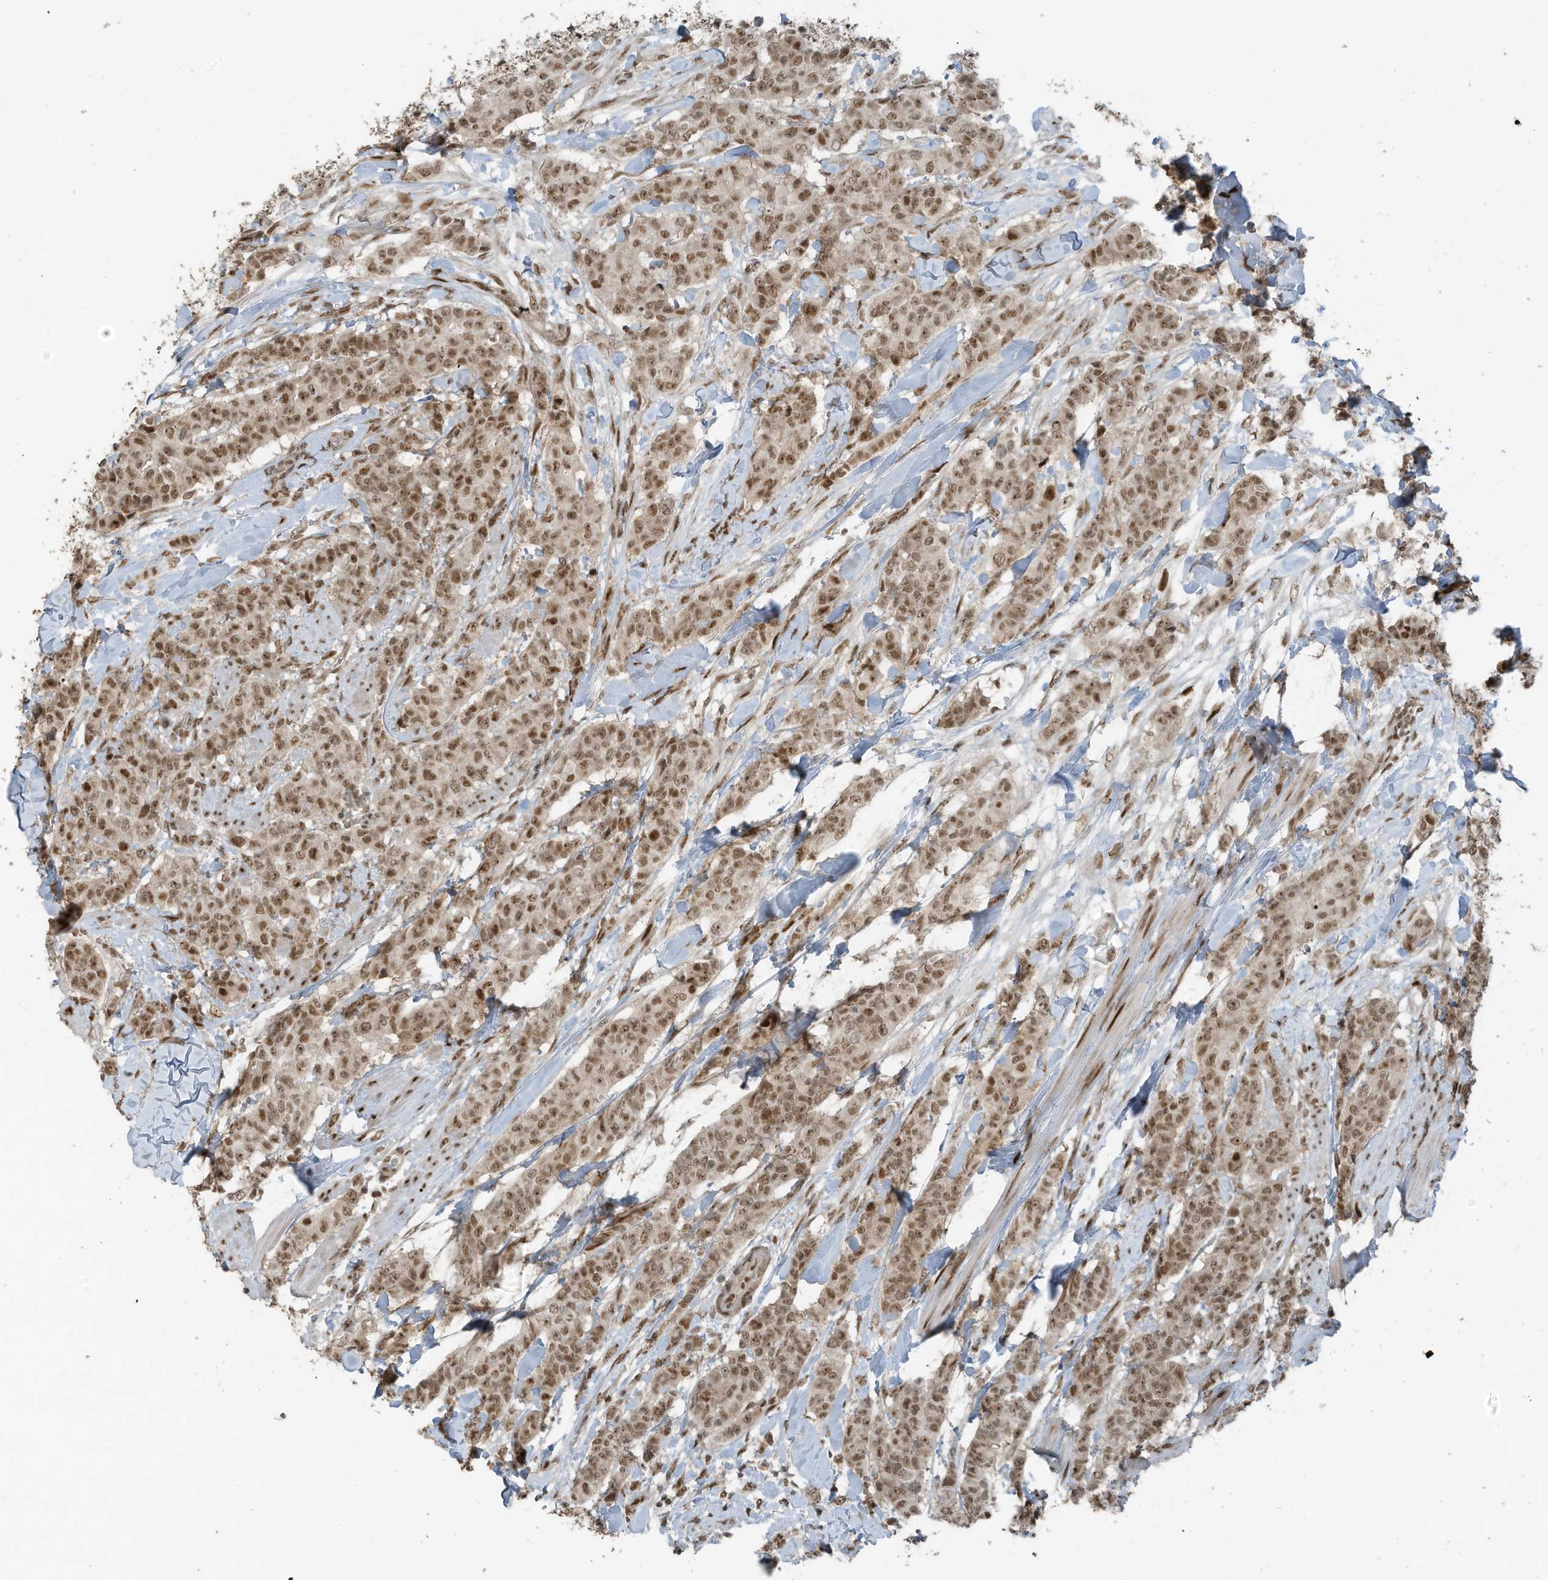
{"staining": {"intensity": "moderate", "quantity": ">75%", "location": "nuclear"}, "tissue": "breast cancer", "cell_type": "Tumor cells", "image_type": "cancer", "snomed": [{"axis": "morphology", "description": "Duct carcinoma"}, {"axis": "topography", "description": "Breast"}], "caption": "Breast cancer (invasive ductal carcinoma) stained for a protein reveals moderate nuclear positivity in tumor cells.", "gene": "PCNP", "patient": {"sex": "female", "age": 40}}